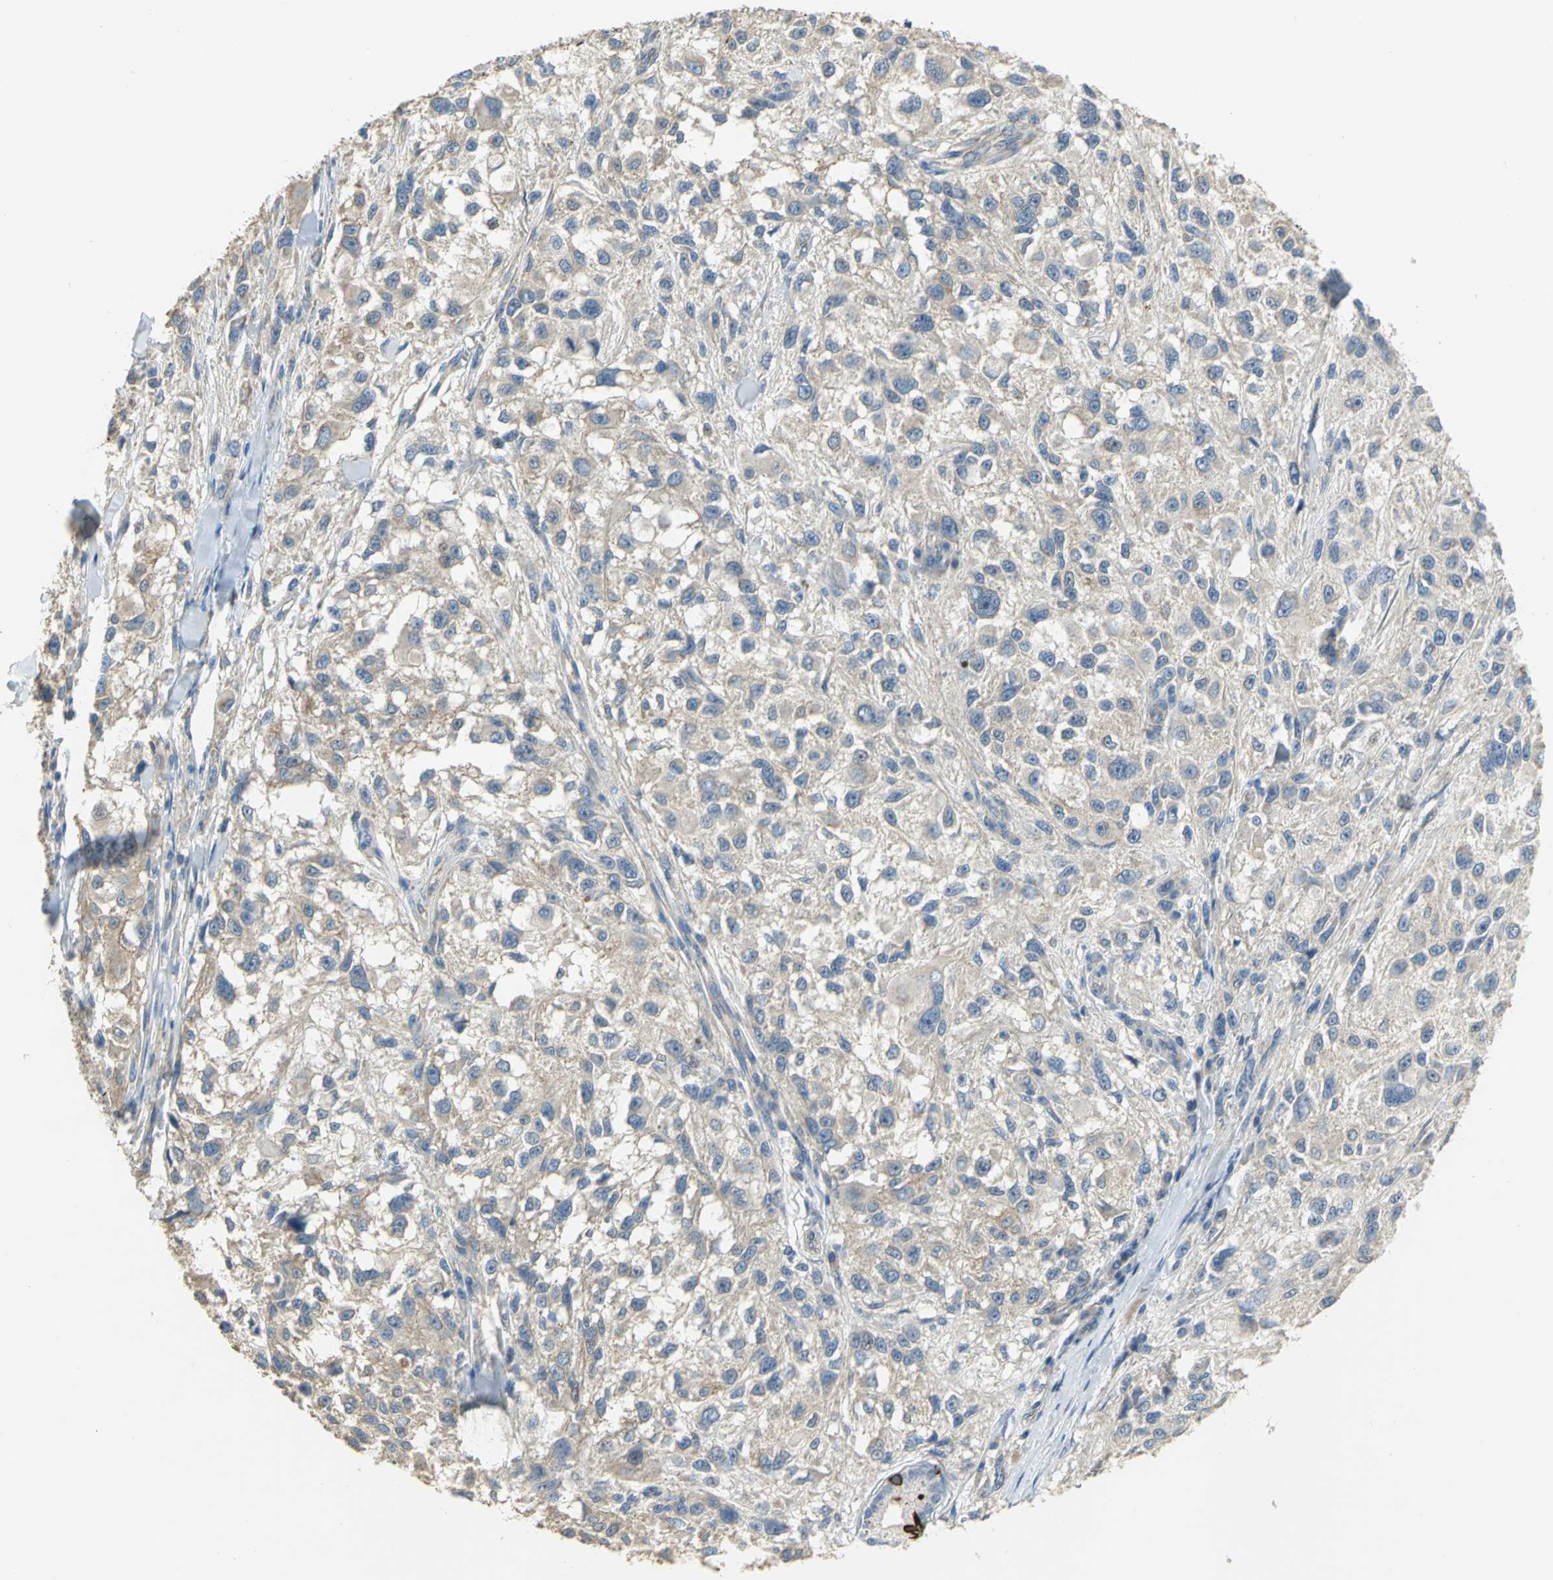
{"staining": {"intensity": "negative", "quantity": "none", "location": "none"}, "tissue": "melanoma", "cell_type": "Tumor cells", "image_type": "cancer", "snomed": [{"axis": "morphology", "description": "Necrosis, NOS"}, {"axis": "morphology", "description": "Malignant melanoma, NOS"}, {"axis": "topography", "description": "Skin"}], "caption": "Malignant melanoma was stained to show a protein in brown. There is no significant expression in tumor cells.", "gene": "HTR1F", "patient": {"sex": "female", "age": 87}}